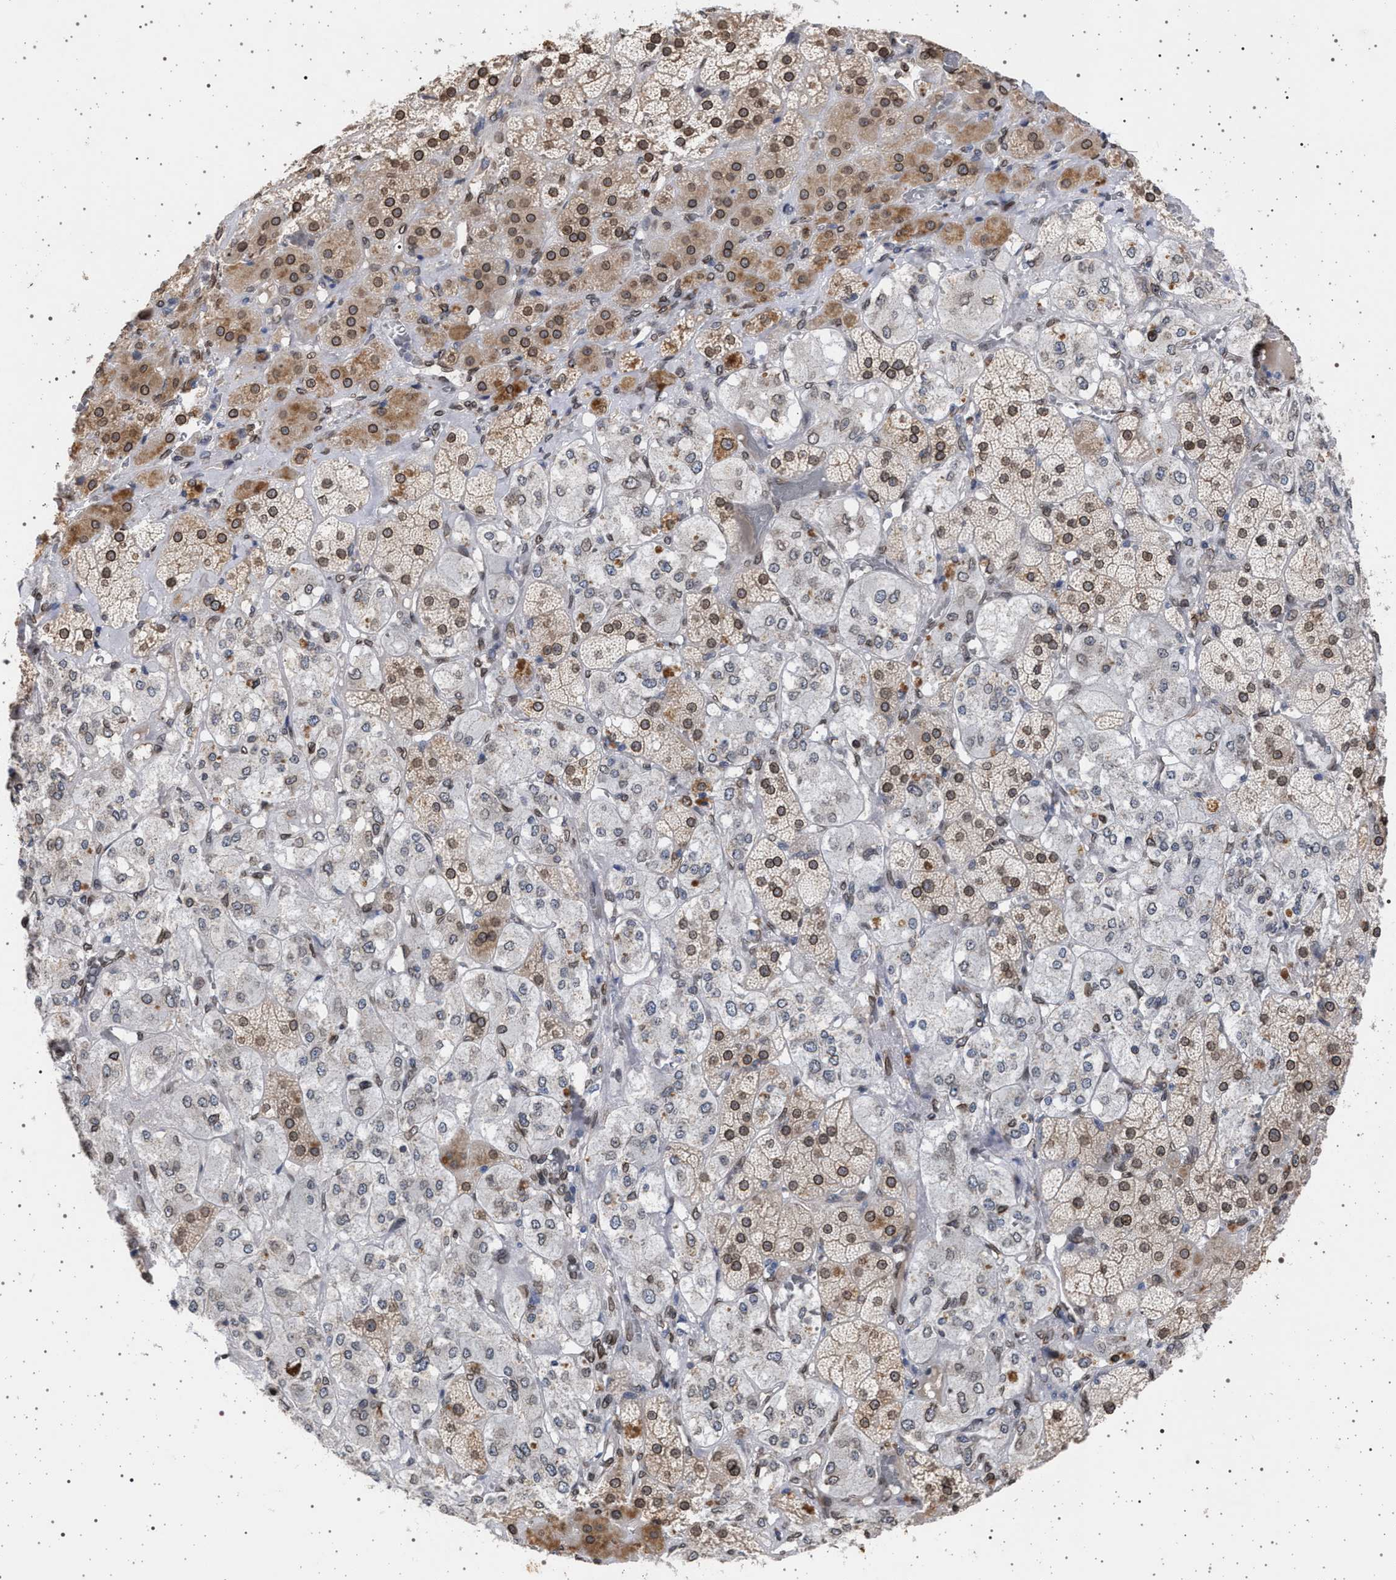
{"staining": {"intensity": "strong", "quantity": "25%-75%", "location": "cytoplasmic/membranous,nuclear"}, "tissue": "adrenal gland", "cell_type": "Glandular cells", "image_type": "normal", "snomed": [{"axis": "morphology", "description": "Normal tissue, NOS"}, {"axis": "topography", "description": "Adrenal gland"}], "caption": "Immunohistochemistry (IHC) micrograph of unremarkable human adrenal gland stained for a protein (brown), which demonstrates high levels of strong cytoplasmic/membranous,nuclear expression in about 25%-75% of glandular cells.", "gene": "ING2", "patient": {"sex": "male", "age": 57}}